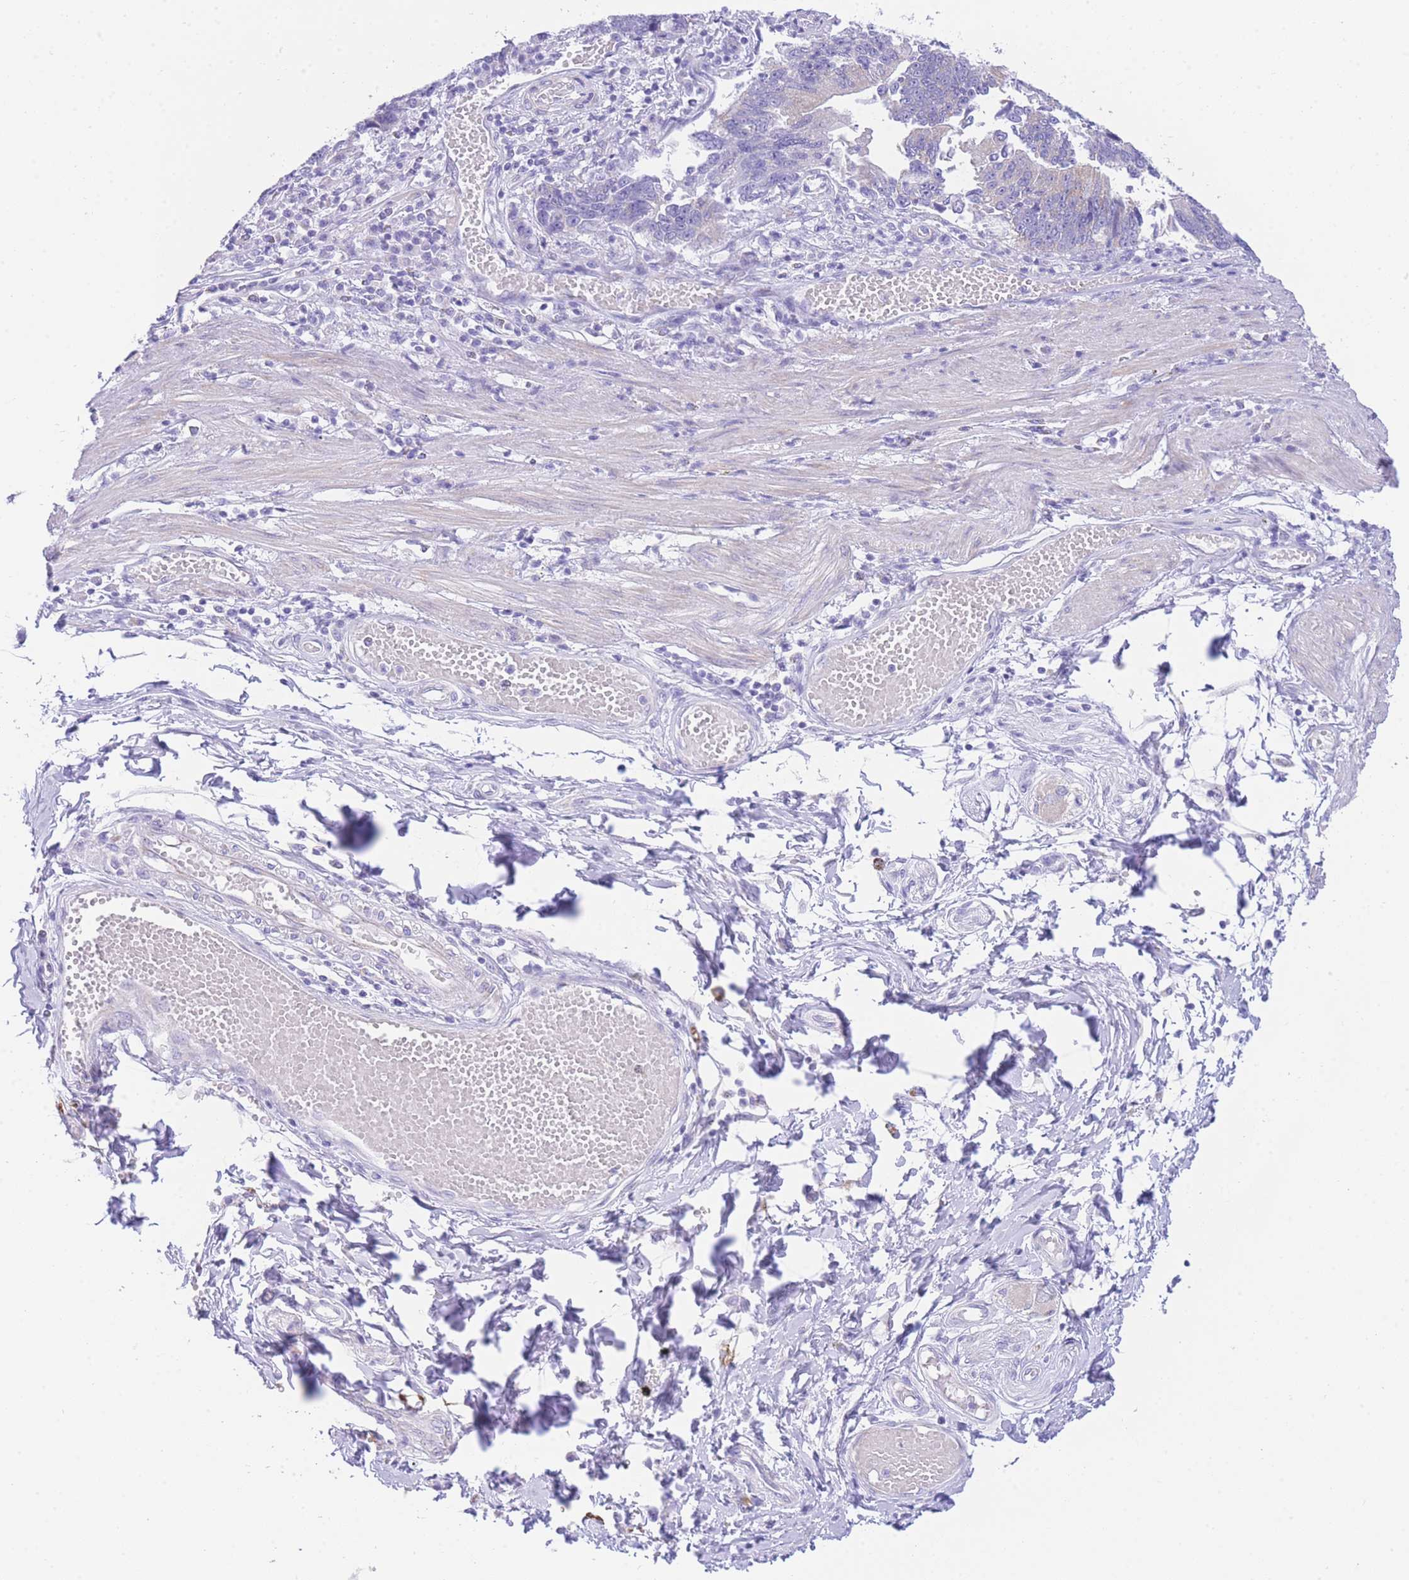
{"staining": {"intensity": "negative", "quantity": "none", "location": "none"}, "tissue": "stomach cancer", "cell_type": "Tumor cells", "image_type": "cancer", "snomed": [{"axis": "morphology", "description": "Adenocarcinoma, NOS"}, {"axis": "topography", "description": "Stomach"}], "caption": "Immunohistochemical staining of stomach adenocarcinoma shows no significant staining in tumor cells. Brightfield microscopy of immunohistochemistry (IHC) stained with DAB (3,3'-diaminobenzidine) (brown) and hematoxylin (blue), captured at high magnification.", "gene": "ACSM4", "patient": {"sex": "male", "age": 59}}